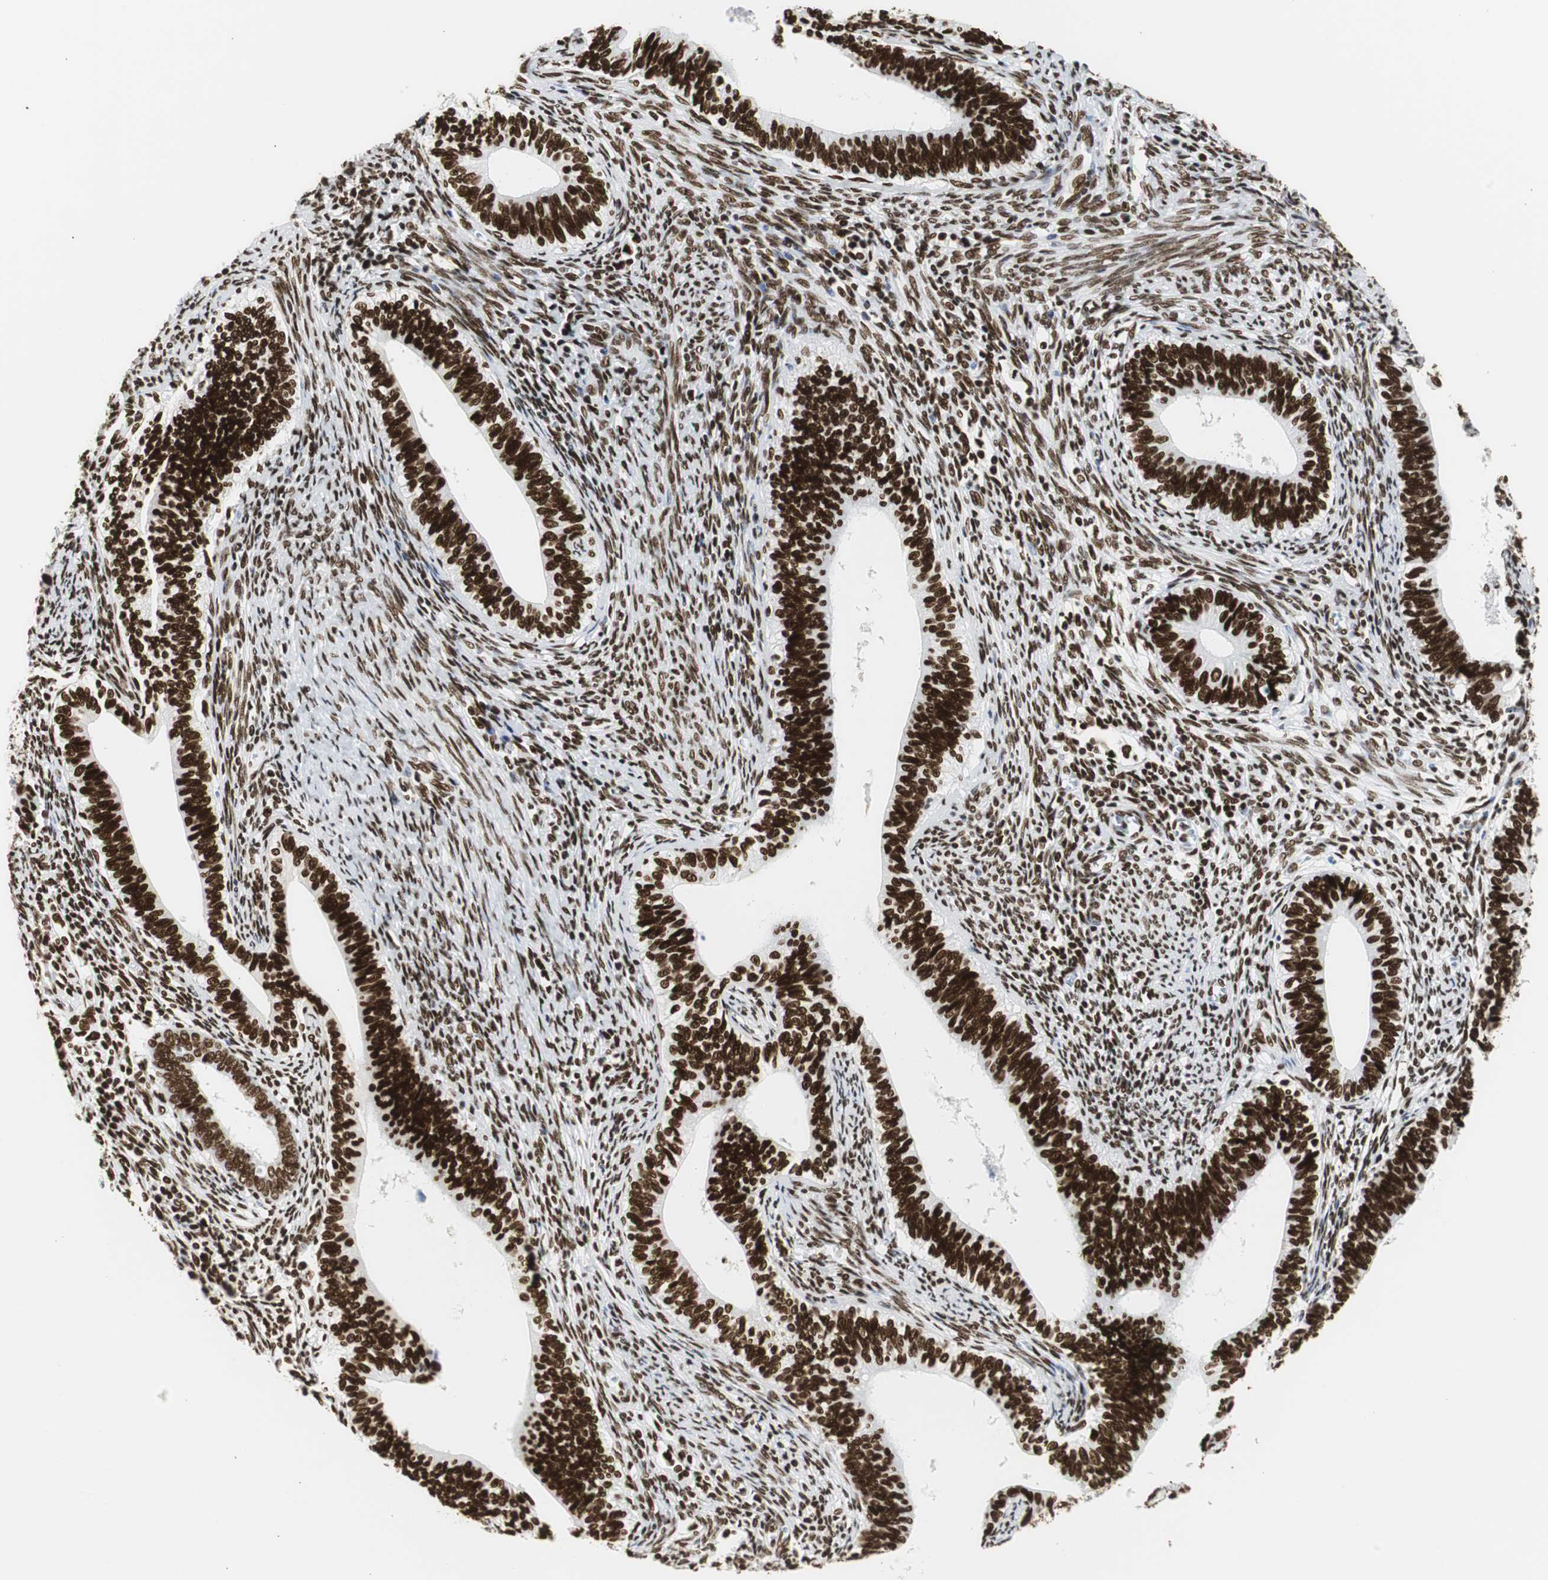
{"staining": {"intensity": "strong", "quantity": ">75%", "location": "nuclear"}, "tissue": "cervical cancer", "cell_type": "Tumor cells", "image_type": "cancer", "snomed": [{"axis": "morphology", "description": "Adenocarcinoma, NOS"}, {"axis": "topography", "description": "Cervix"}], "caption": "The photomicrograph shows immunohistochemical staining of cervical cancer. There is strong nuclear staining is appreciated in approximately >75% of tumor cells.", "gene": "HNRNPH2", "patient": {"sex": "female", "age": 44}}